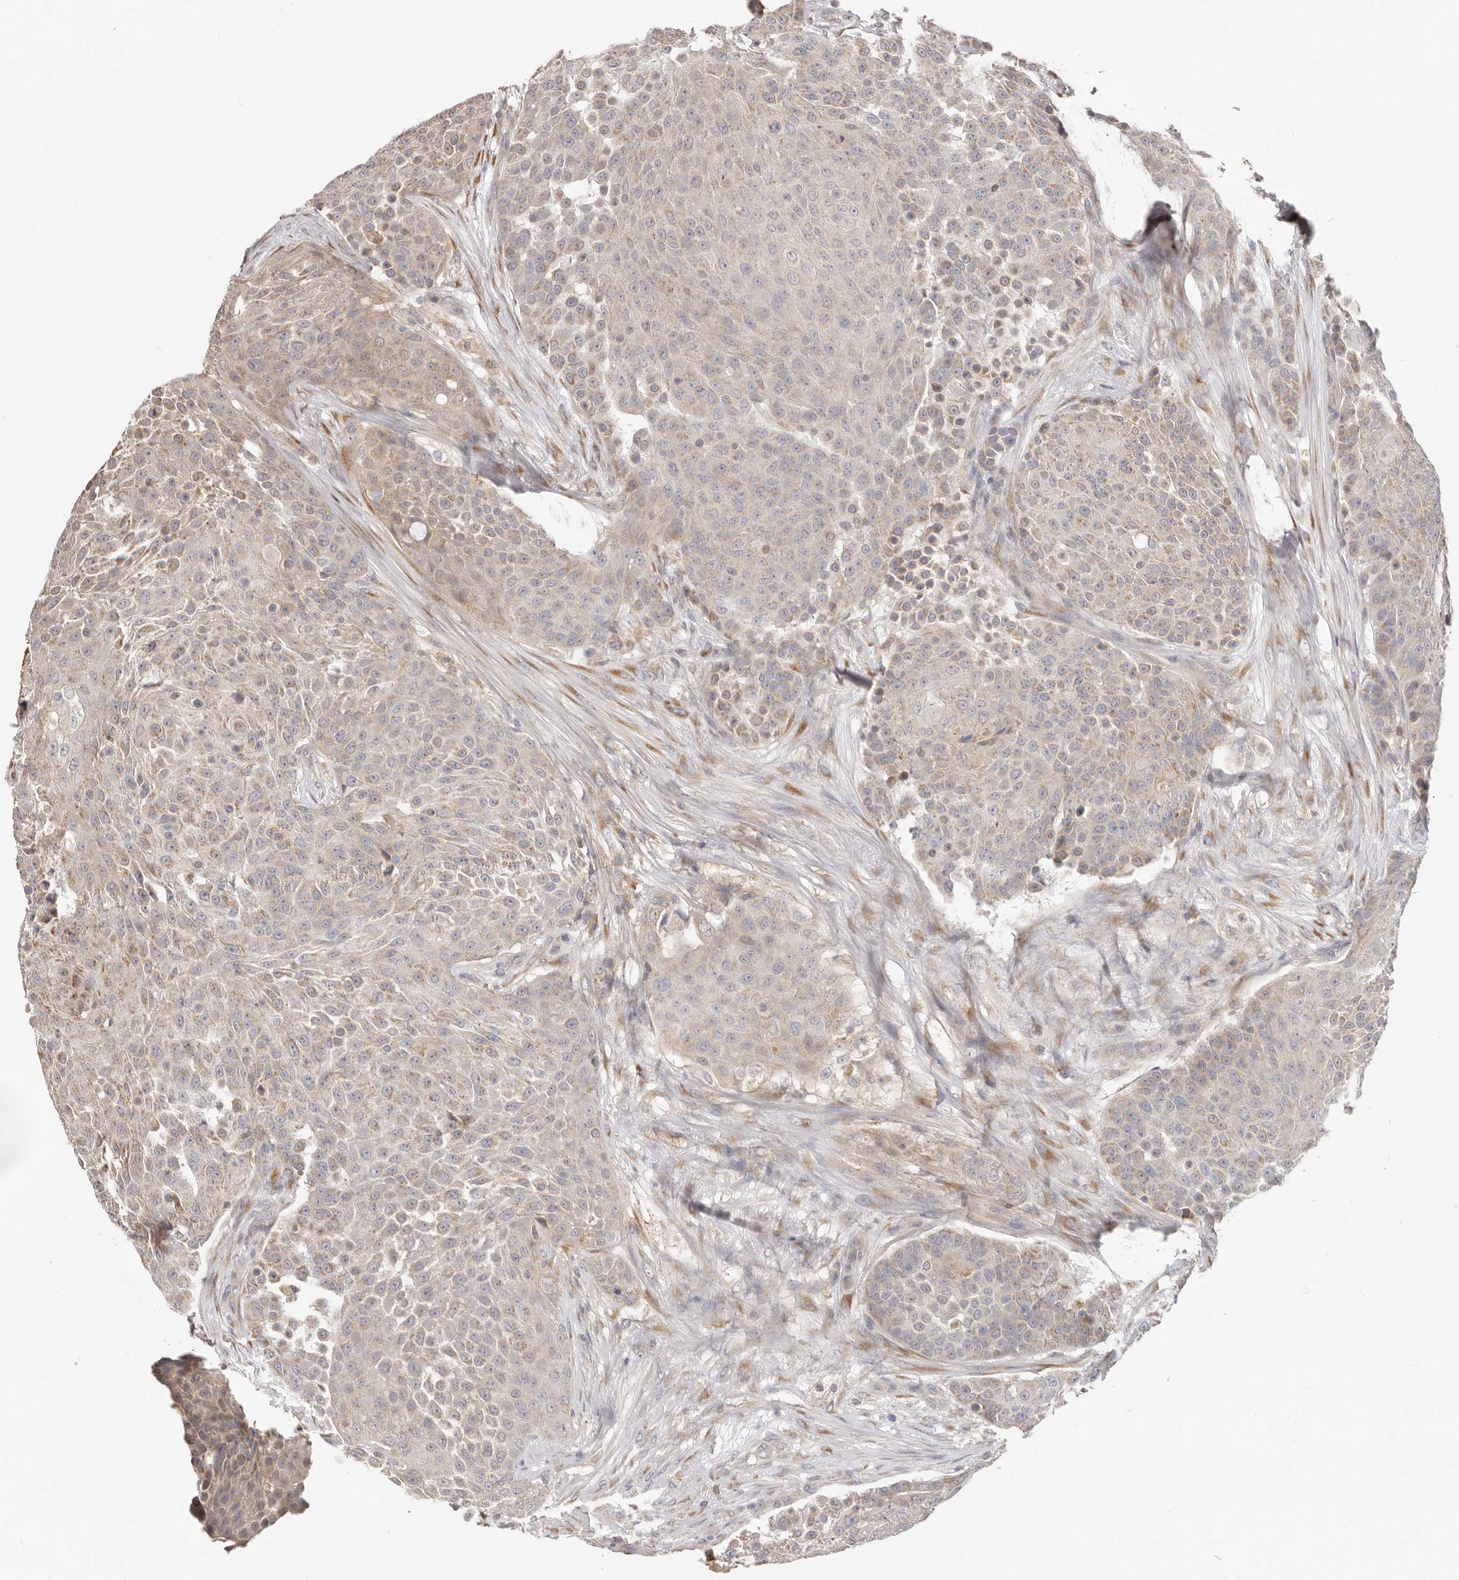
{"staining": {"intensity": "weak", "quantity": "25%-75%", "location": "cytoplasmic/membranous"}, "tissue": "urothelial cancer", "cell_type": "Tumor cells", "image_type": "cancer", "snomed": [{"axis": "morphology", "description": "Urothelial carcinoma, High grade"}, {"axis": "topography", "description": "Urinary bladder"}], "caption": "This photomicrograph reveals IHC staining of human urothelial cancer, with low weak cytoplasmic/membranous expression in about 25%-75% of tumor cells.", "gene": "LRP6", "patient": {"sex": "female", "age": 63}}